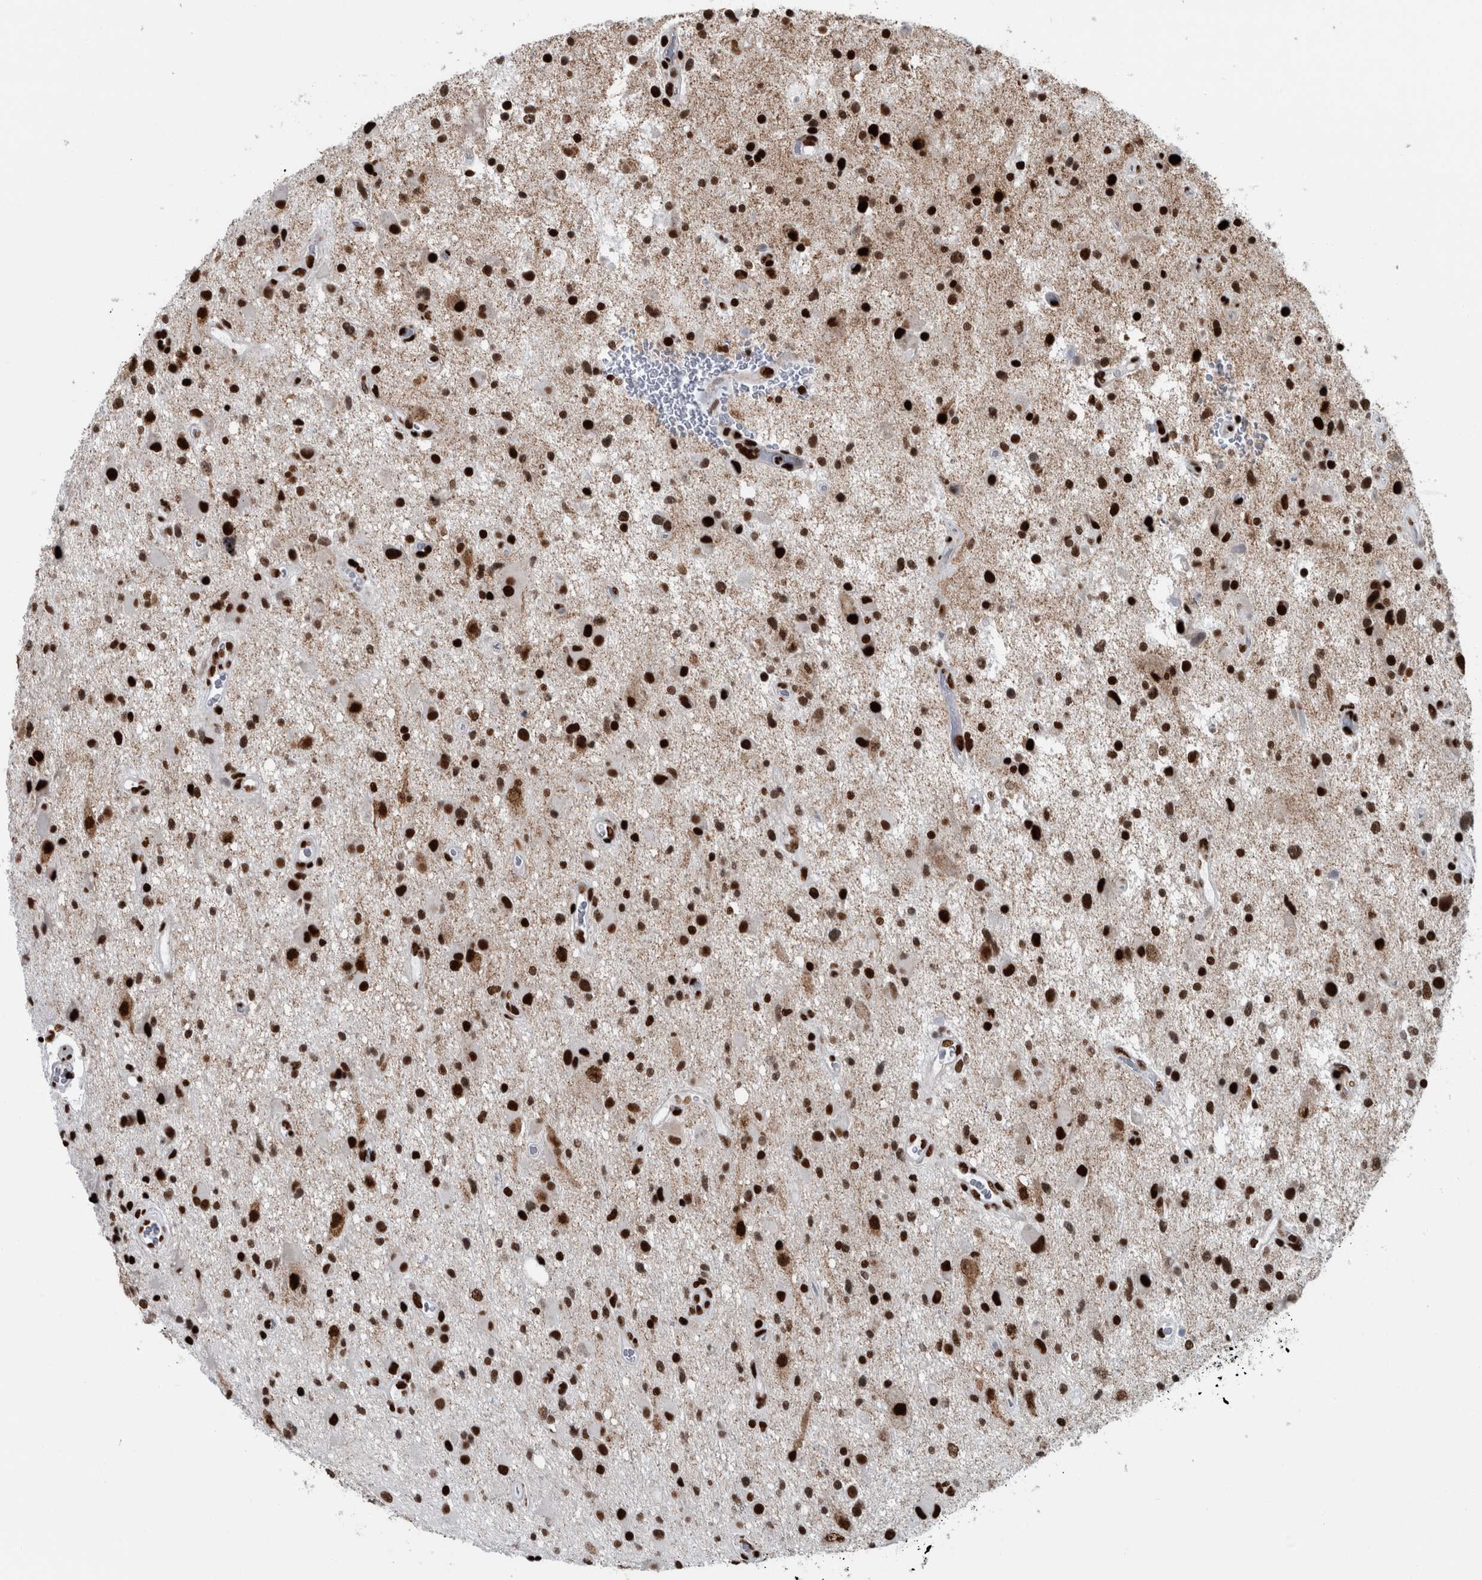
{"staining": {"intensity": "strong", "quantity": ">75%", "location": "nuclear"}, "tissue": "glioma", "cell_type": "Tumor cells", "image_type": "cancer", "snomed": [{"axis": "morphology", "description": "Glioma, malignant, High grade"}, {"axis": "topography", "description": "Brain"}], "caption": "A micrograph of malignant glioma (high-grade) stained for a protein reveals strong nuclear brown staining in tumor cells. (DAB IHC with brightfield microscopy, high magnification).", "gene": "DNMT3A", "patient": {"sex": "male", "age": 33}}